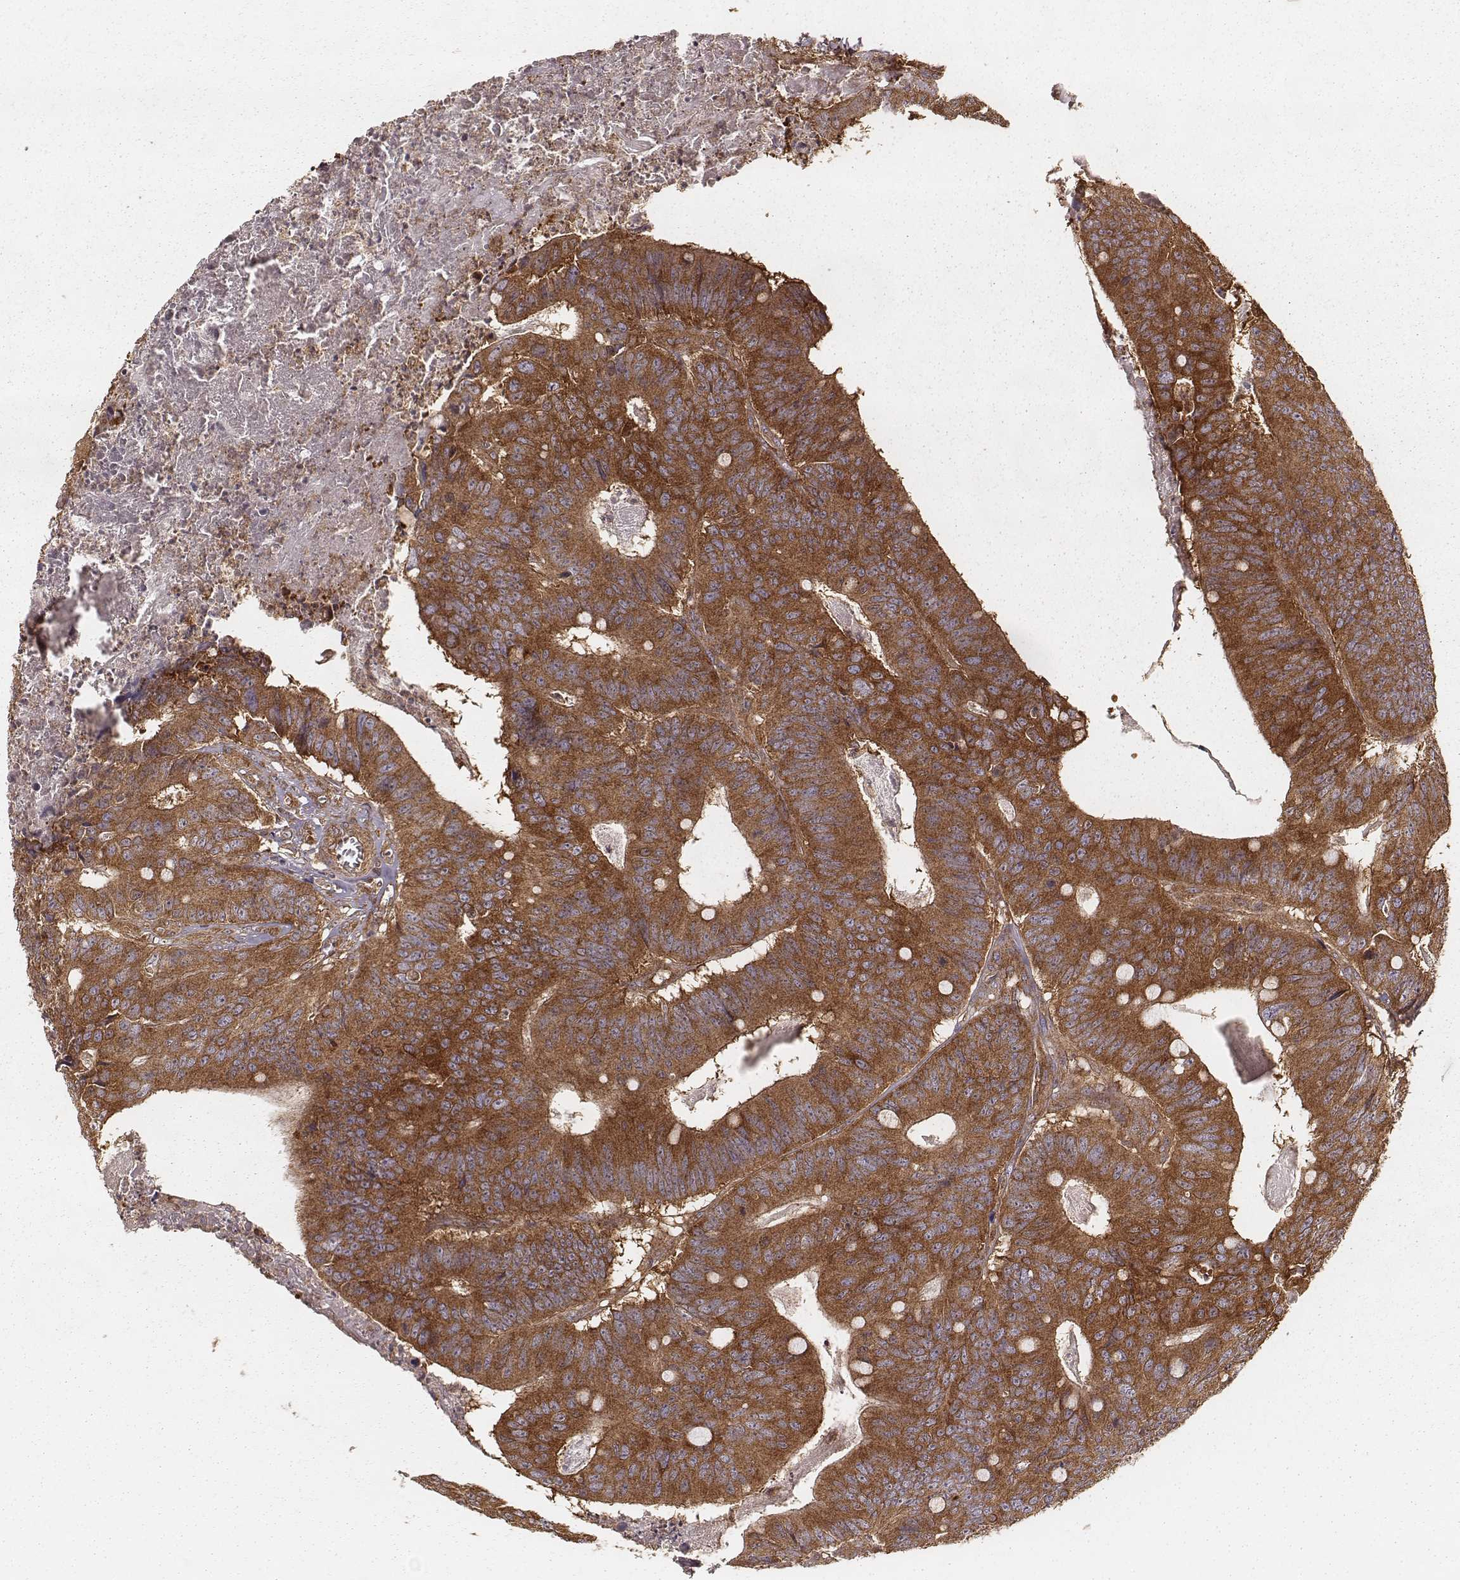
{"staining": {"intensity": "strong", "quantity": ">75%", "location": "cytoplasmic/membranous"}, "tissue": "colorectal cancer", "cell_type": "Tumor cells", "image_type": "cancer", "snomed": [{"axis": "morphology", "description": "Adenocarcinoma, NOS"}, {"axis": "topography", "description": "Colon"}], "caption": "Brown immunohistochemical staining in colorectal adenocarcinoma shows strong cytoplasmic/membranous staining in approximately >75% of tumor cells.", "gene": "CARS1", "patient": {"sex": "male", "age": 84}}